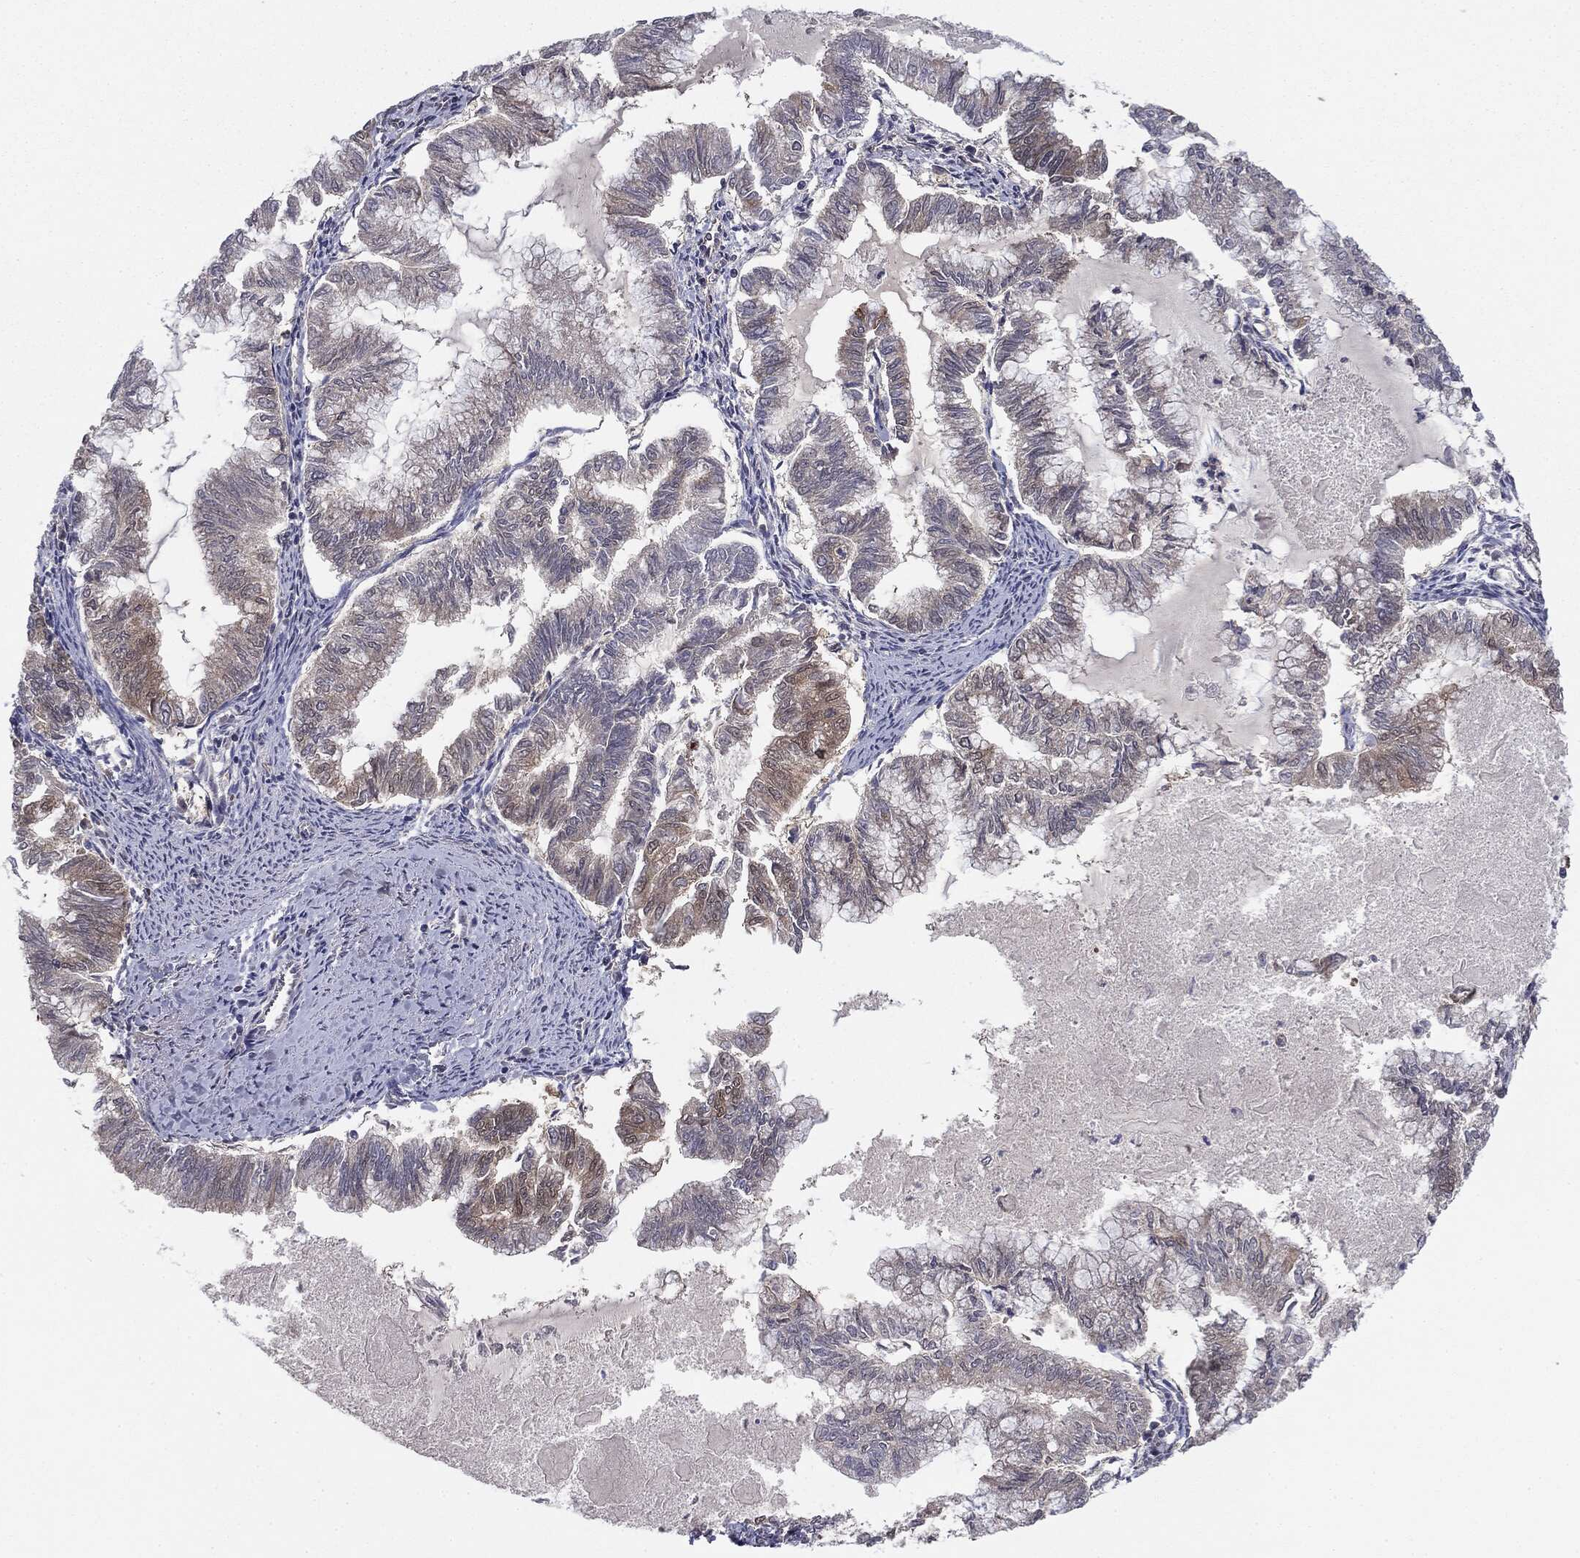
{"staining": {"intensity": "weak", "quantity": "<25%", "location": "cytoplasmic/membranous"}, "tissue": "endometrial cancer", "cell_type": "Tumor cells", "image_type": "cancer", "snomed": [{"axis": "morphology", "description": "Adenocarcinoma, NOS"}, {"axis": "topography", "description": "Endometrium"}], "caption": "A histopathology image of endometrial cancer stained for a protein reveals no brown staining in tumor cells. (DAB immunohistochemistry (IHC), high magnification).", "gene": "KRT7", "patient": {"sex": "female", "age": 79}}